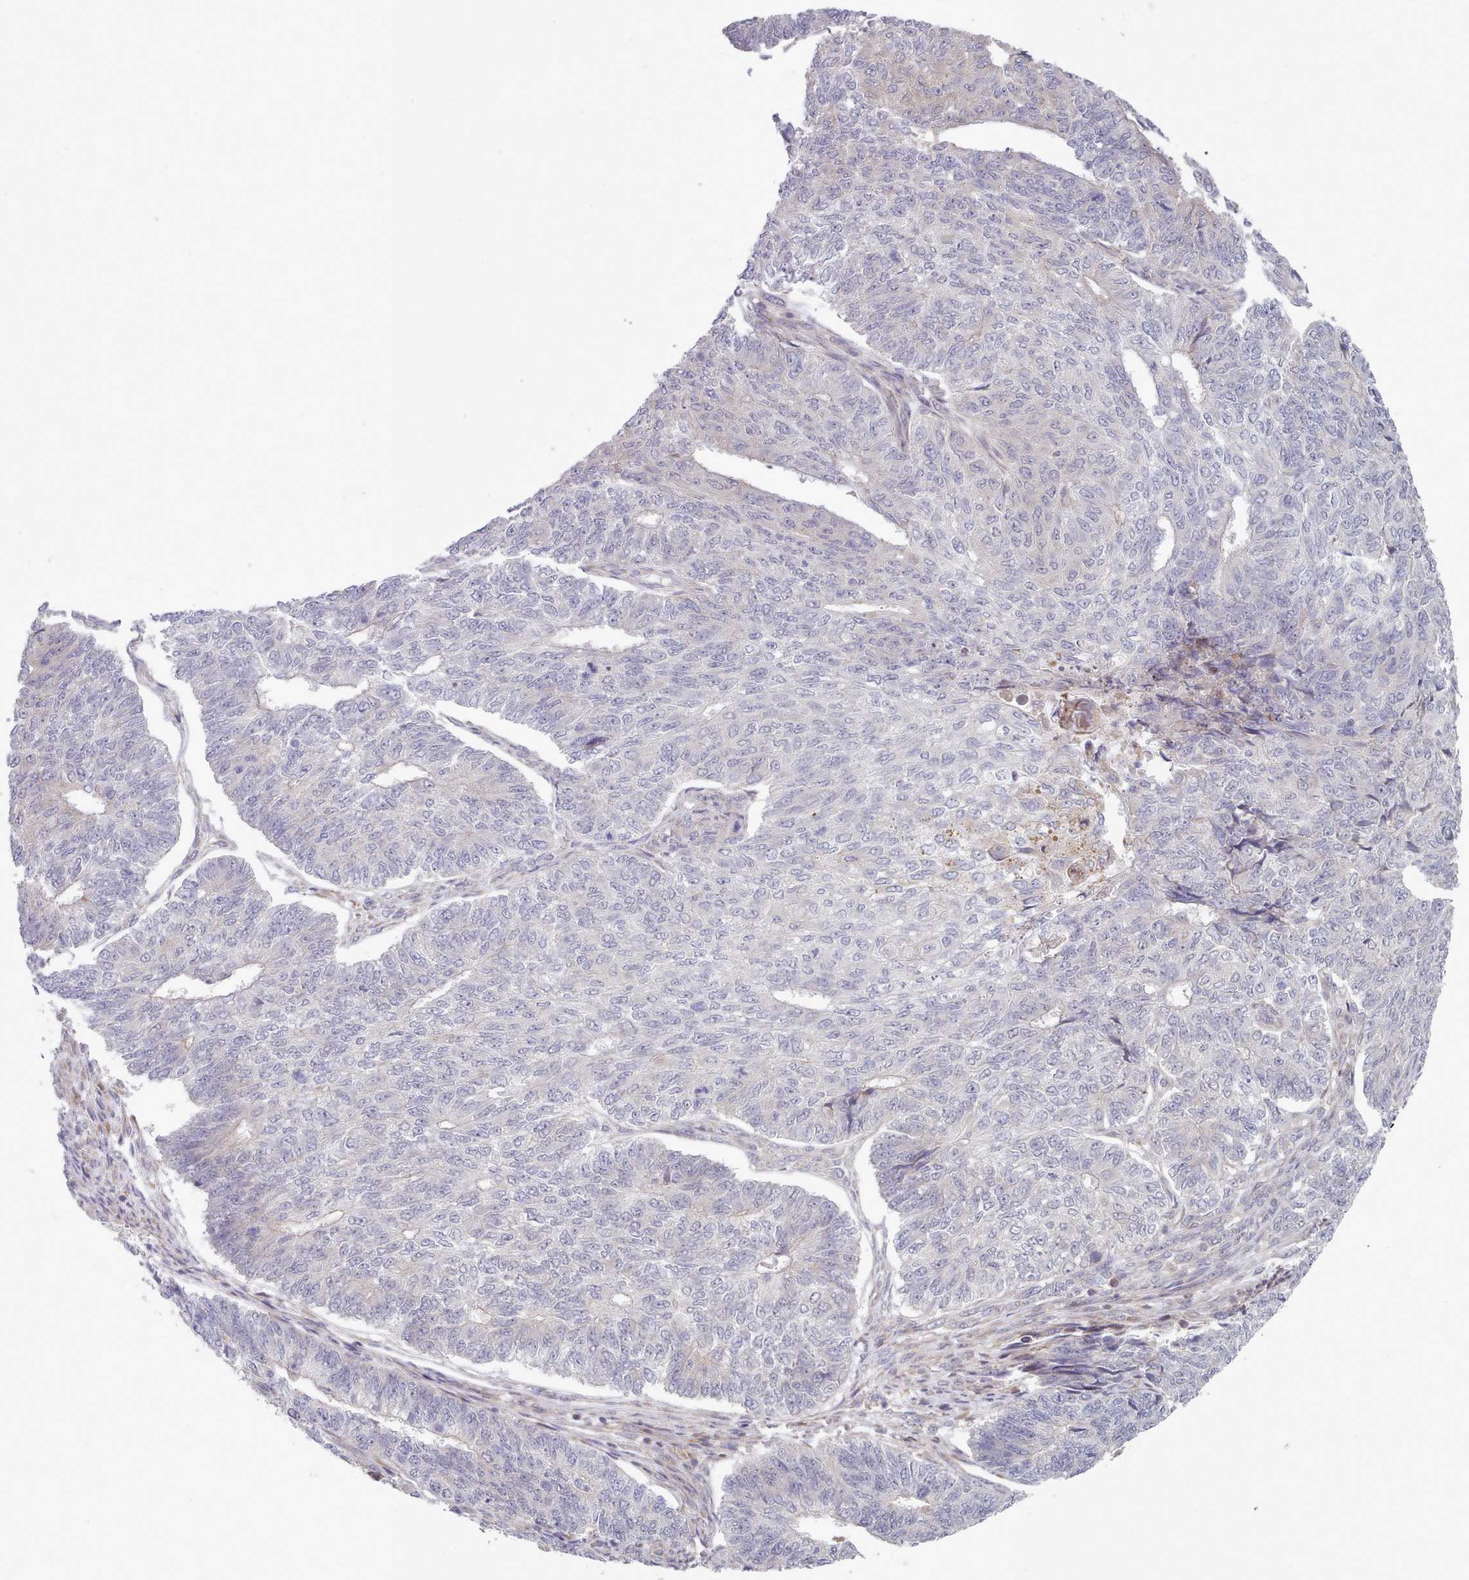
{"staining": {"intensity": "negative", "quantity": "none", "location": "none"}, "tissue": "endometrial cancer", "cell_type": "Tumor cells", "image_type": "cancer", "snomed": [{"axis": "morphology", "description": "Adenocarcinoma, NOS"}, {"axis": "topography", "description": "Endometrium"}], "caption": "IHC photomicrograph of neoplastic tissue: endometrial cancer (adenocarcinoma) stained with DAB demonstrates no significant protein staining in tumor cells.", "gene": "TRIM26", "patient": {"sex": "female", "age": 32}}